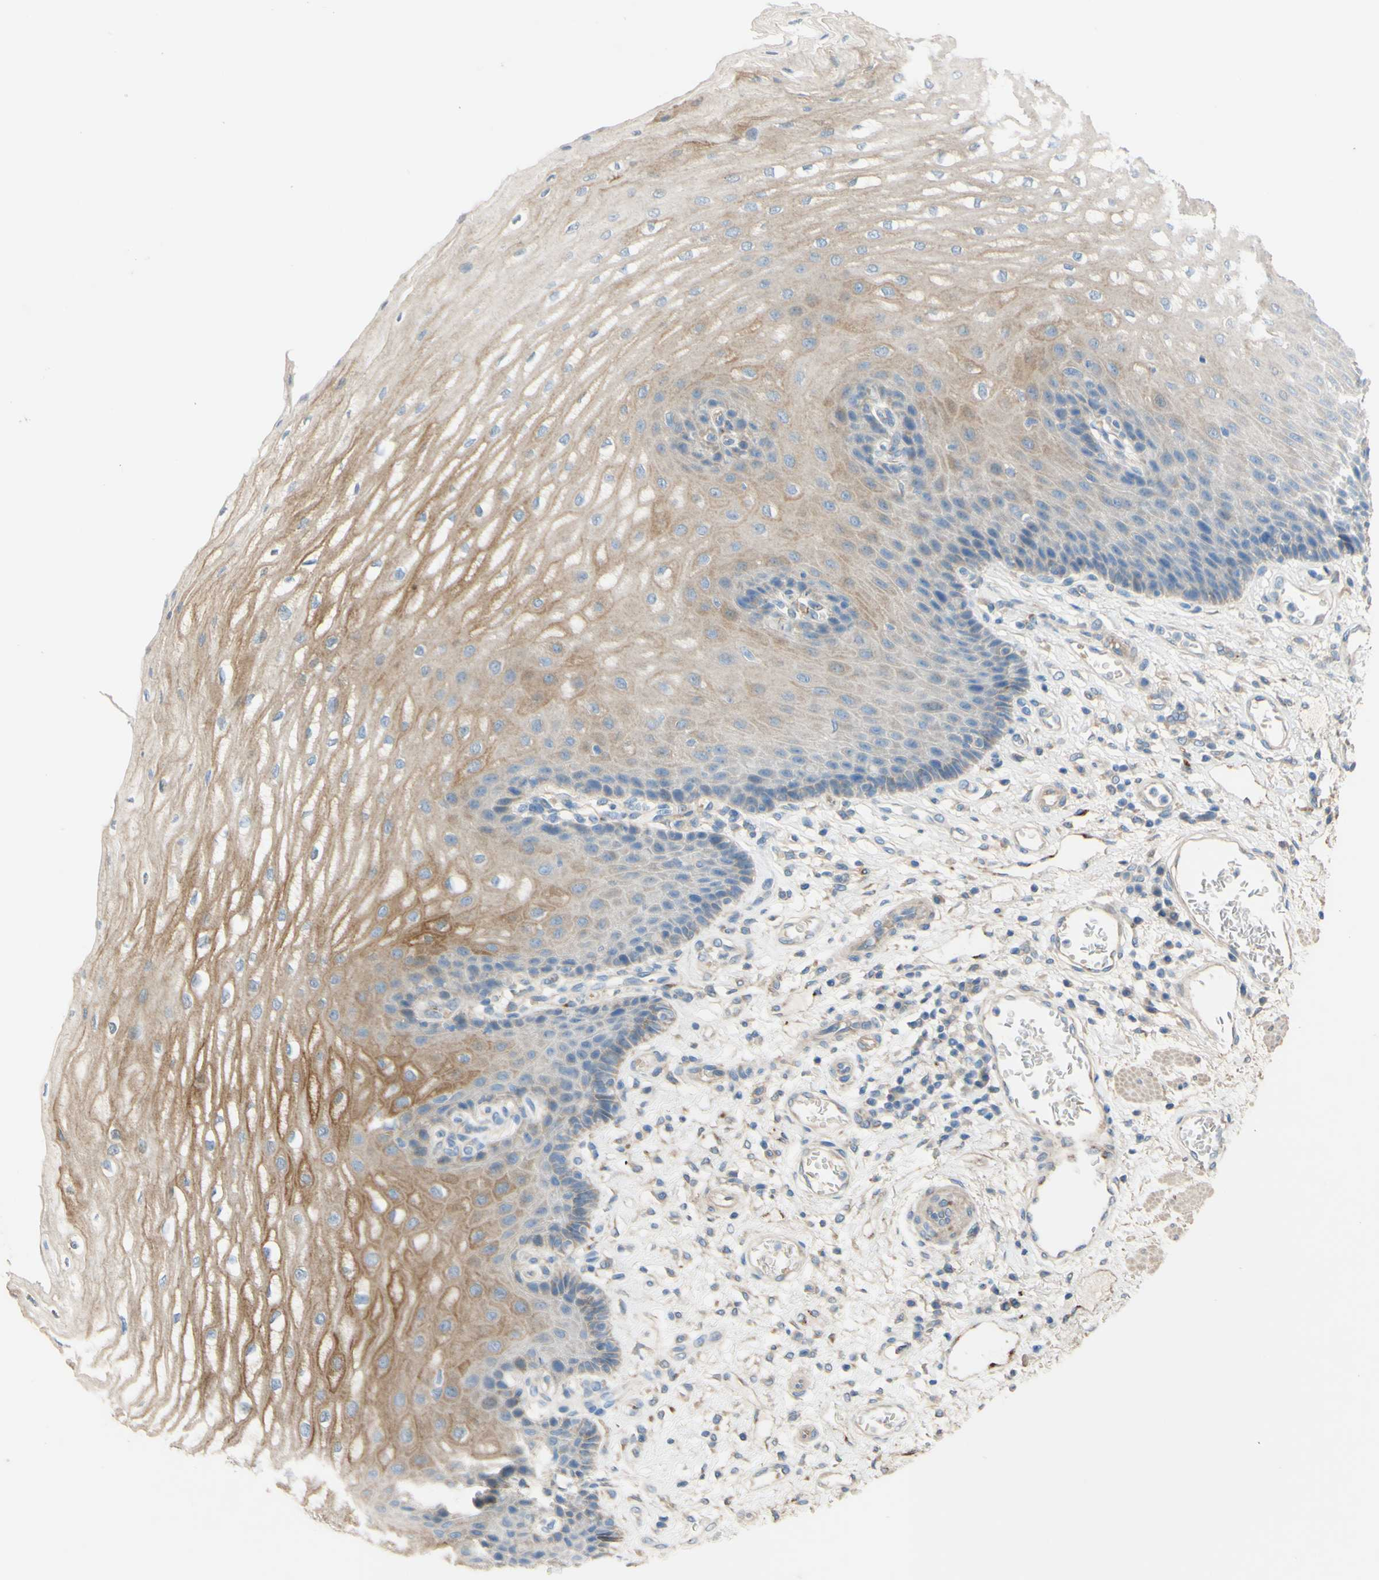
{"staining": {"intensity": "moderate", "quantity": "25%-75%", "location": "cytoplasmic/membranous"}, "tissue": "esophagus", "cell_type": "Squamous epithelial cells", "image_type": "normal", "snomed": [{"axis": "morphology", "description": "Normal tissue, NOS"}, {"axis": "topography", "description": "Esophagus"}], "caption": "Immunohistochemistry photomicrograph of unremarkable esophagus: human esophagus stained using immunohistochemistry reveals medium levels of moderate protein expression localized specifically in the cytoplasmic/membranous of squamous epithelial cells, appearing as a cytoplasmic/membranous brown color.", "gene": "DKK3", "patient": {"sex": "male", "age": 54}}